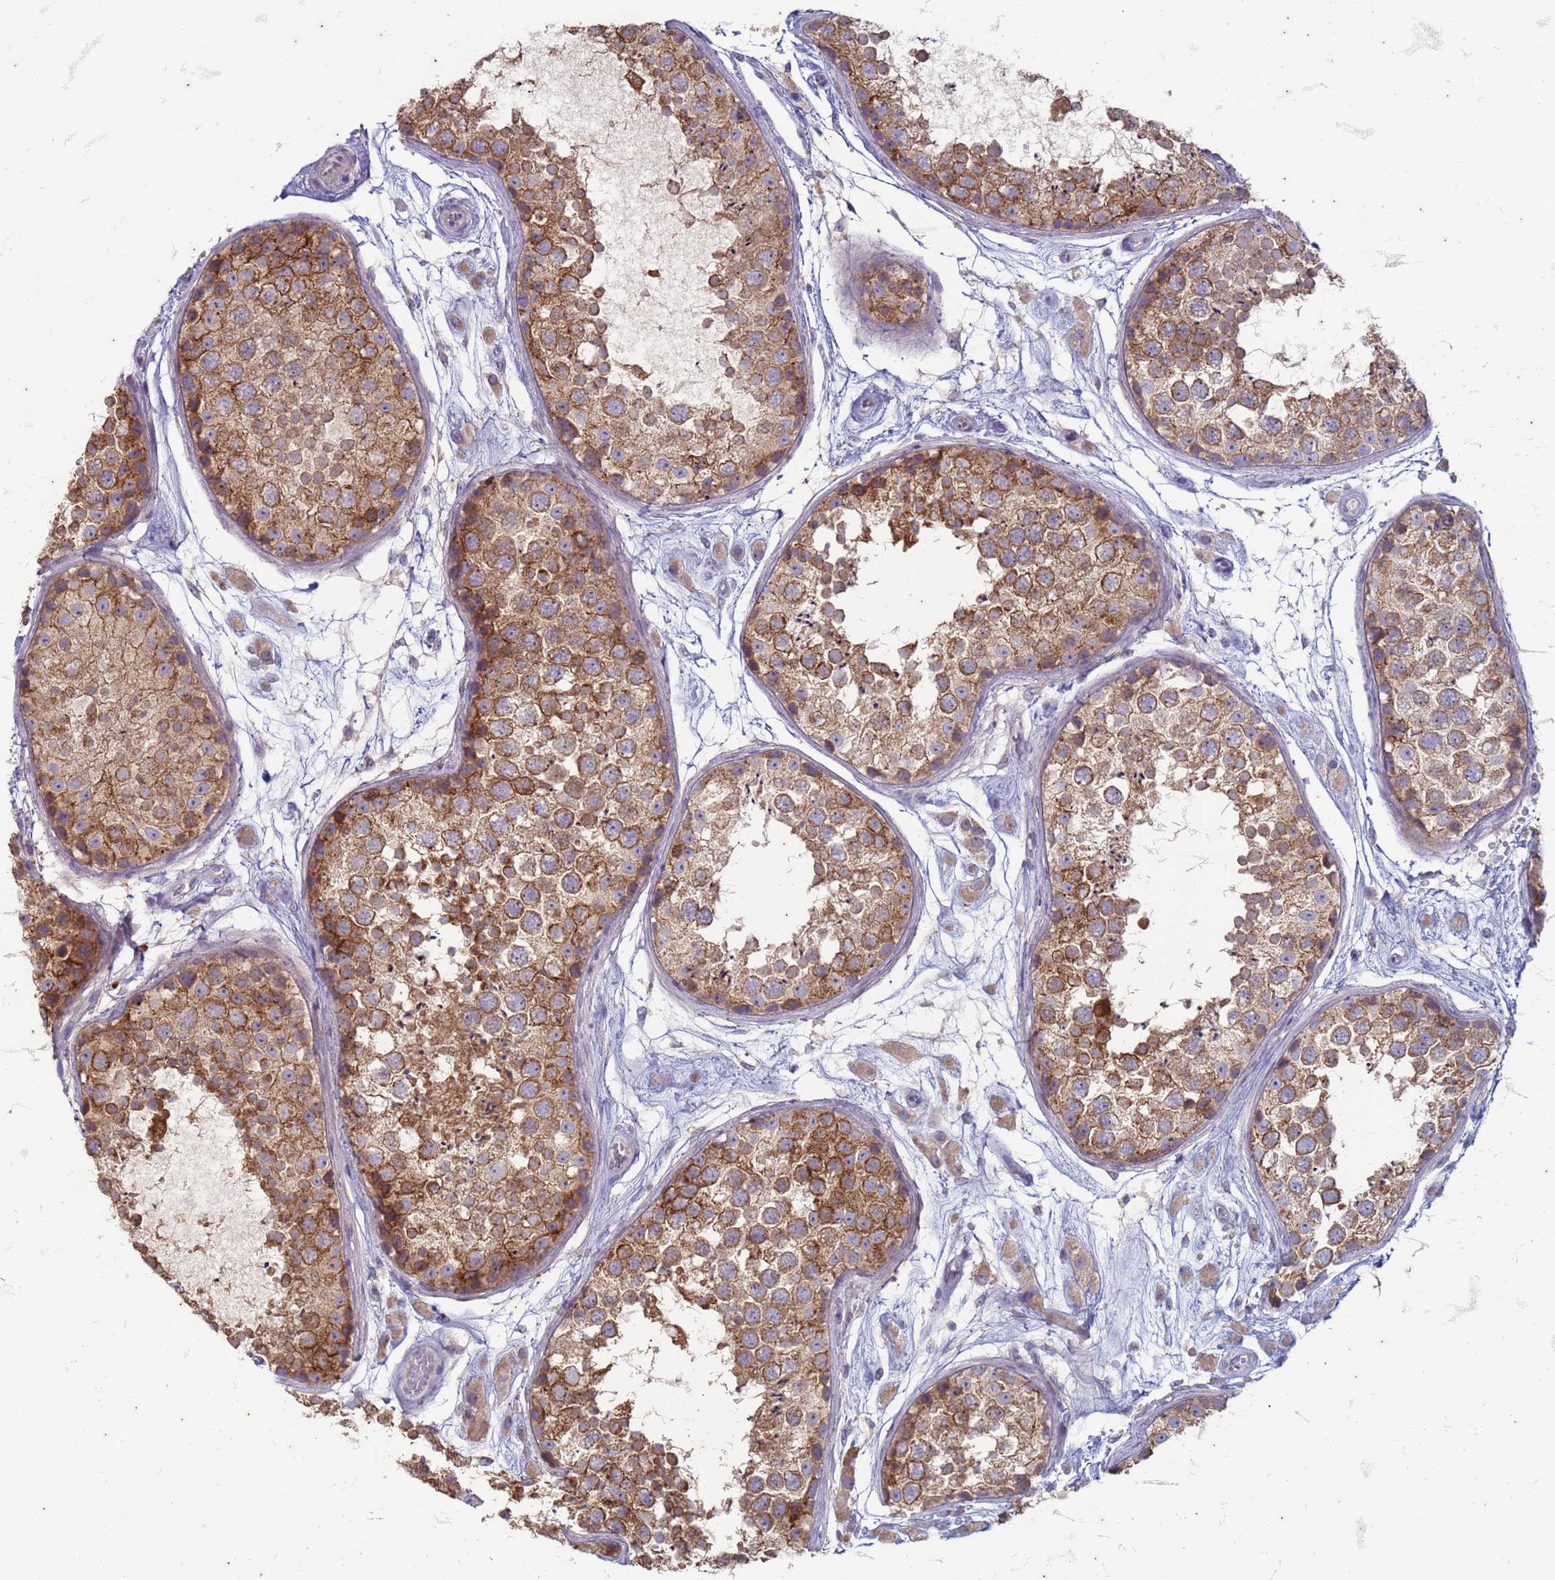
{"staining": {"intensity": "moderate", "quantity": ">75%", "location": "cytoplasmic/membranous"}, "tissue": "testis", "cell_type": "Cells in seminiferous ducts", "image_type": "normal", "snomed": [{"axis": "morphology", "description": "Normal tissue, NOS"}, {"axis": "topography", "description": "Testis"}], "caption": "Protein positivity by immunohistochemistry (IHC) displays moderate cytoplasmic/membranous positivity in about >75% of cells in seminiferous ducts in benign testis.", "gene": "SUCO", "patient": {"sex": "male", "age": 25}}